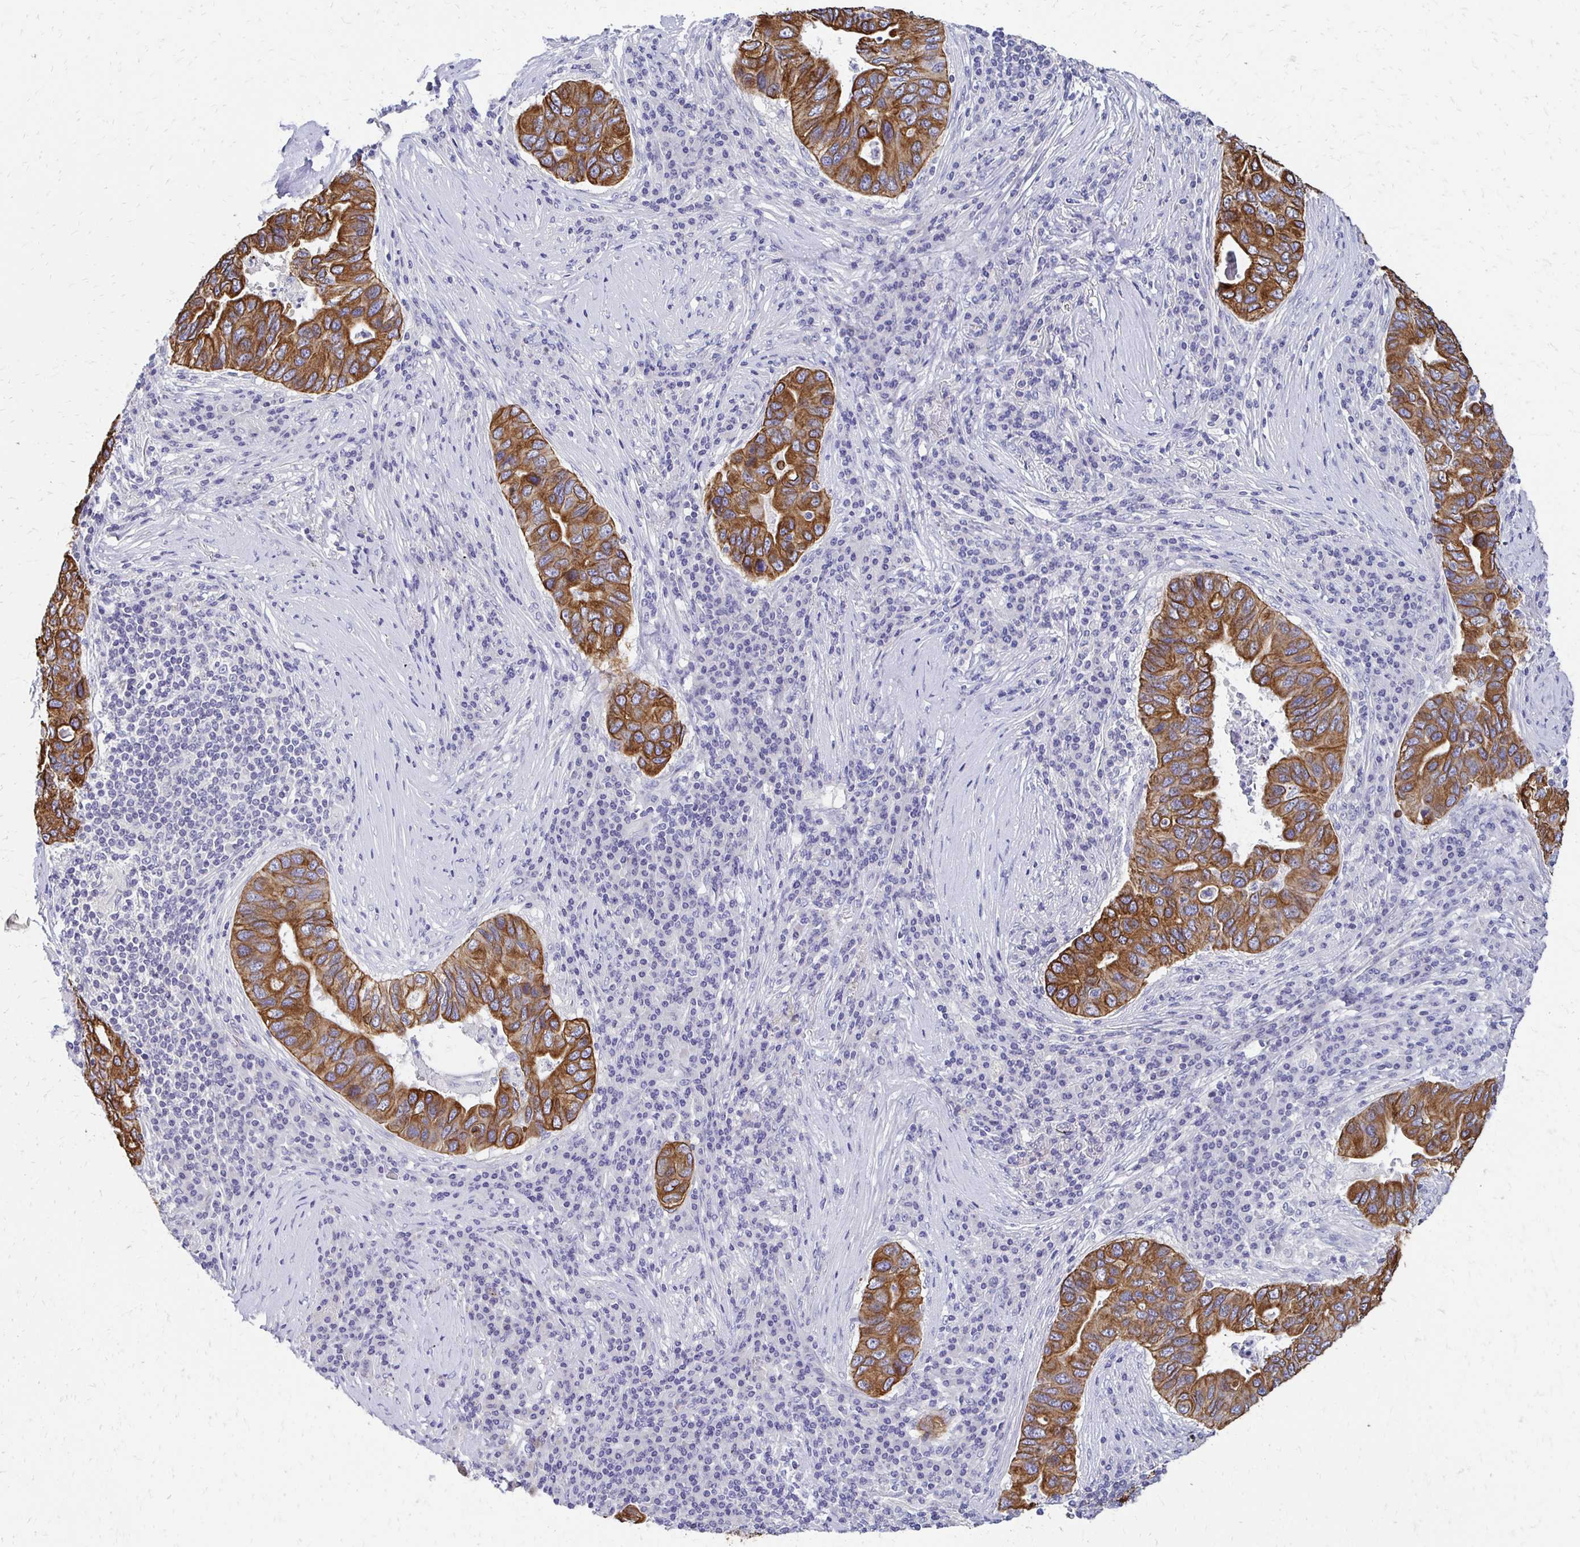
{"staining": {"intensity": "strong", "quantity": "25%-75%", "location": "cytoplasmic/membranous"}, "tissue": "lung cancer", "cell_type": "Tumor cells", "image_type": "cancer", "snomed": [{"axis": "morphology", "description": "Adenocarcinoma, NOS"}, {"axis": "morphology", "description": "Adenocarcinoma, metastatic, NOS"}, {"axis": "topography", "description": "Lymph node"}, {"axis": "topography", "description": "Lung"}], "caption": "Immunohistochemistry staining of lung cancer (adenocarcinoma), which demonstrates high levels of strong cytoplasmic/membranous staining in about 25%-75% of tumor cells indicating strong cytoplasmic/membranous protein staining. The staining was performed using DAB (brown) for protein detection and nuclei were counterstained in hematoxylin (blue).", "gene": "C1QTNF2", "patient": {"sex": "female", "age": 54}}